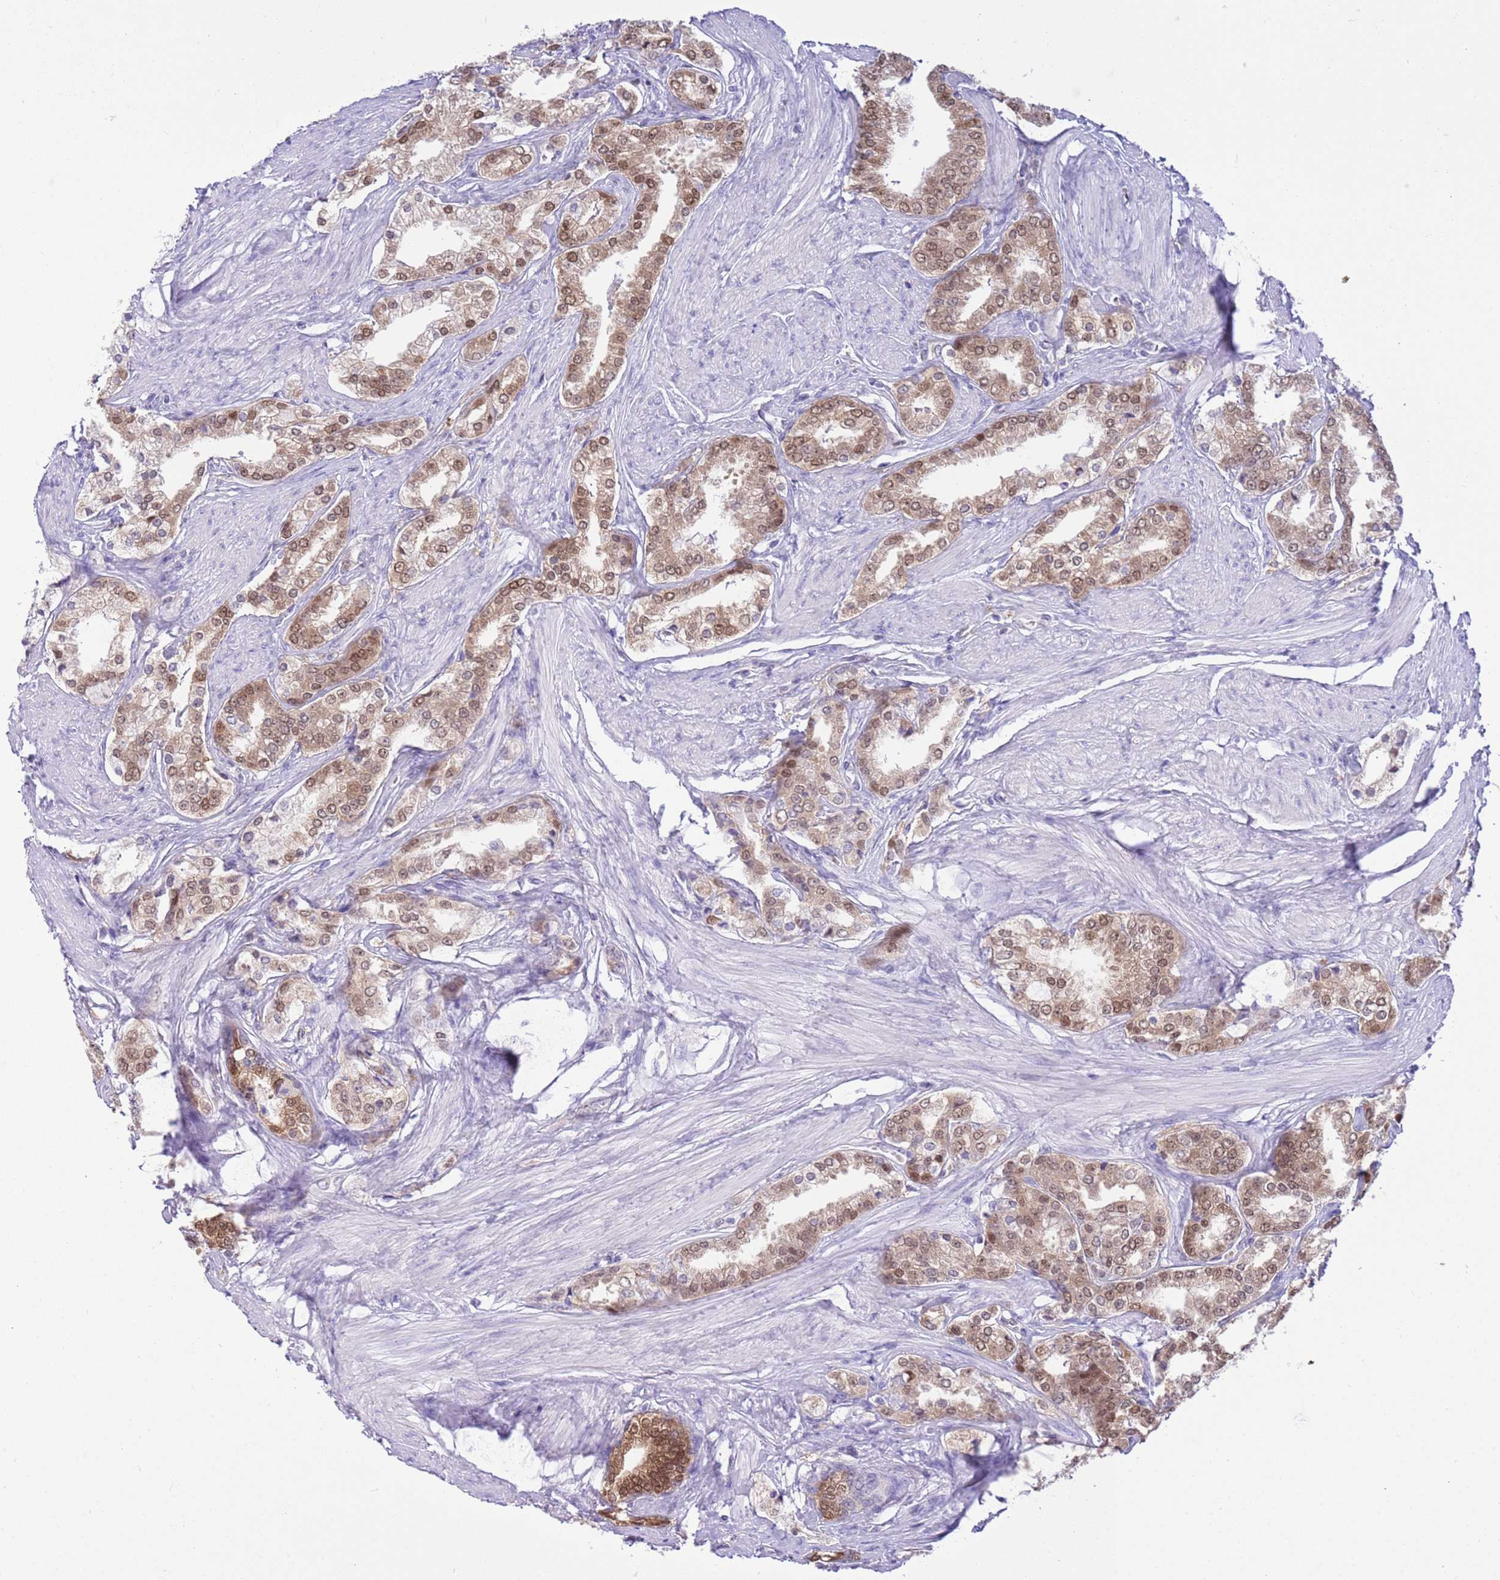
{"staining": {"intensity": "moderate", "quantity": ">75%", "location": "cytoplasmic/membranous,nuclear"}, "tissue": "prostate cancer", "cell_type": "Tumor cells", "image_type": "cancer", "snomed": [{"axis": "morphology", "description": "Adenocarcinoma, High grade"}, {"axis": "topography", "description": "Prostate"}], "caption": "A brown stain labels moderate cytoplasmic/membranous and nuclear positivity of a protein in prostate cancer tumor cells. (DAB (3,3'-diaminobenzidine) = brown stain, brightfield microscopy at high magnification).", "gene": "DDI2", "patient": {"sex": "male", "age": 71}}